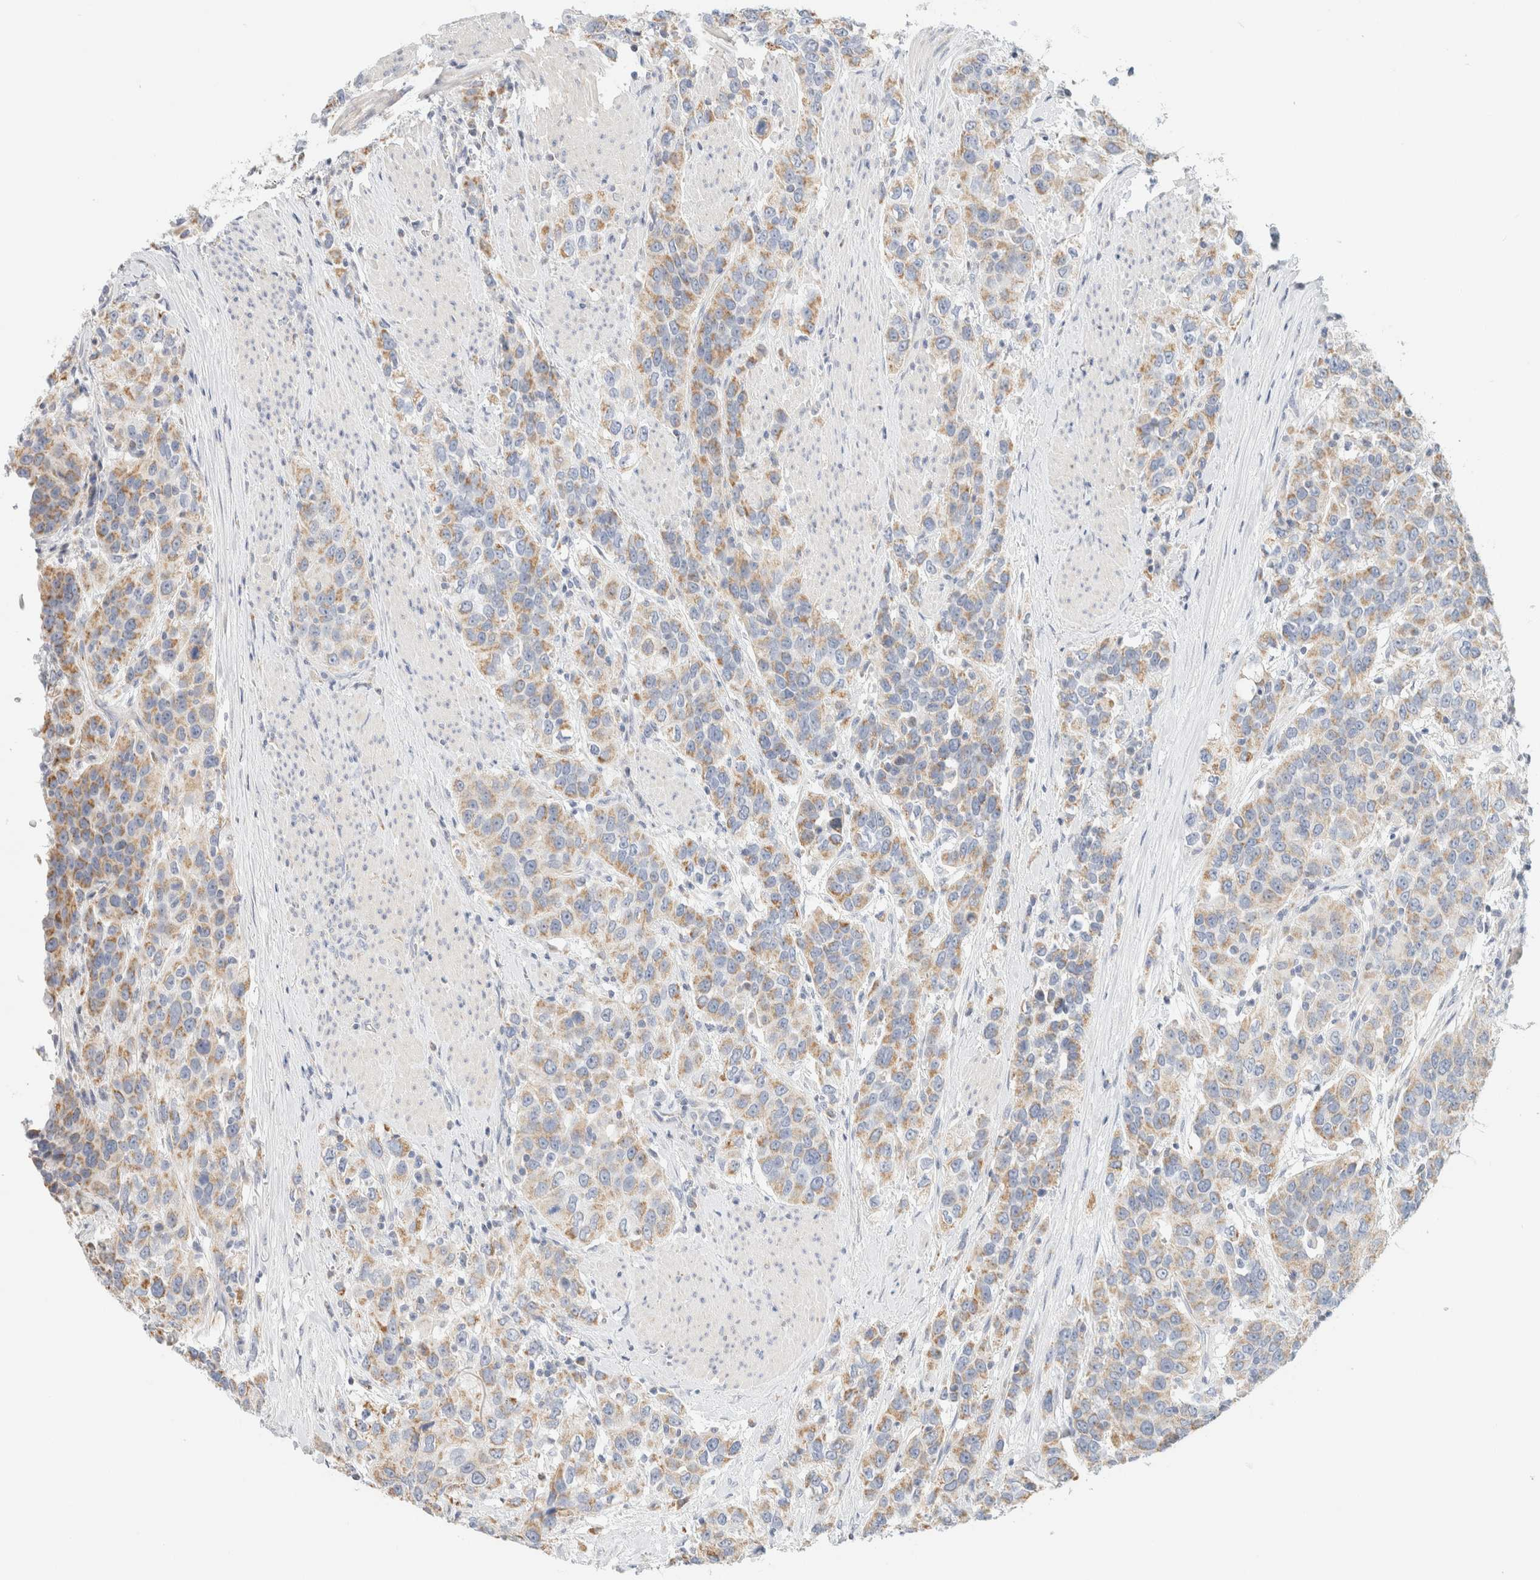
{"staining": {"intensity": "weak", "quantity": ">75%", "location": "cytoplasmic/membranous"}, "tissue": "urothelial cancer", "cell_type": "Tumor cells", "image_type": "cancer", "snomed": [{"axis": "morphology", "description": "Urothelial carcinoma, High grade"}, {"axis": "topography", "description": "Urinary bladder"}], "caption": "IHC staining of high-grade urothelial carcinoma, which shows low levels of weak cytoplasmic/membranous positivity in about >75% of tumor cells indicating weak cytoplasmic/membranous protein expression. The staining was performed using DAB (3,3'-diaminobenzidine) (brown) for protein detection and nuclei were counterstained in hematoxylin (blue).", "gene": "HDHD3", "patient": {"sex": "female", "age": 80}}